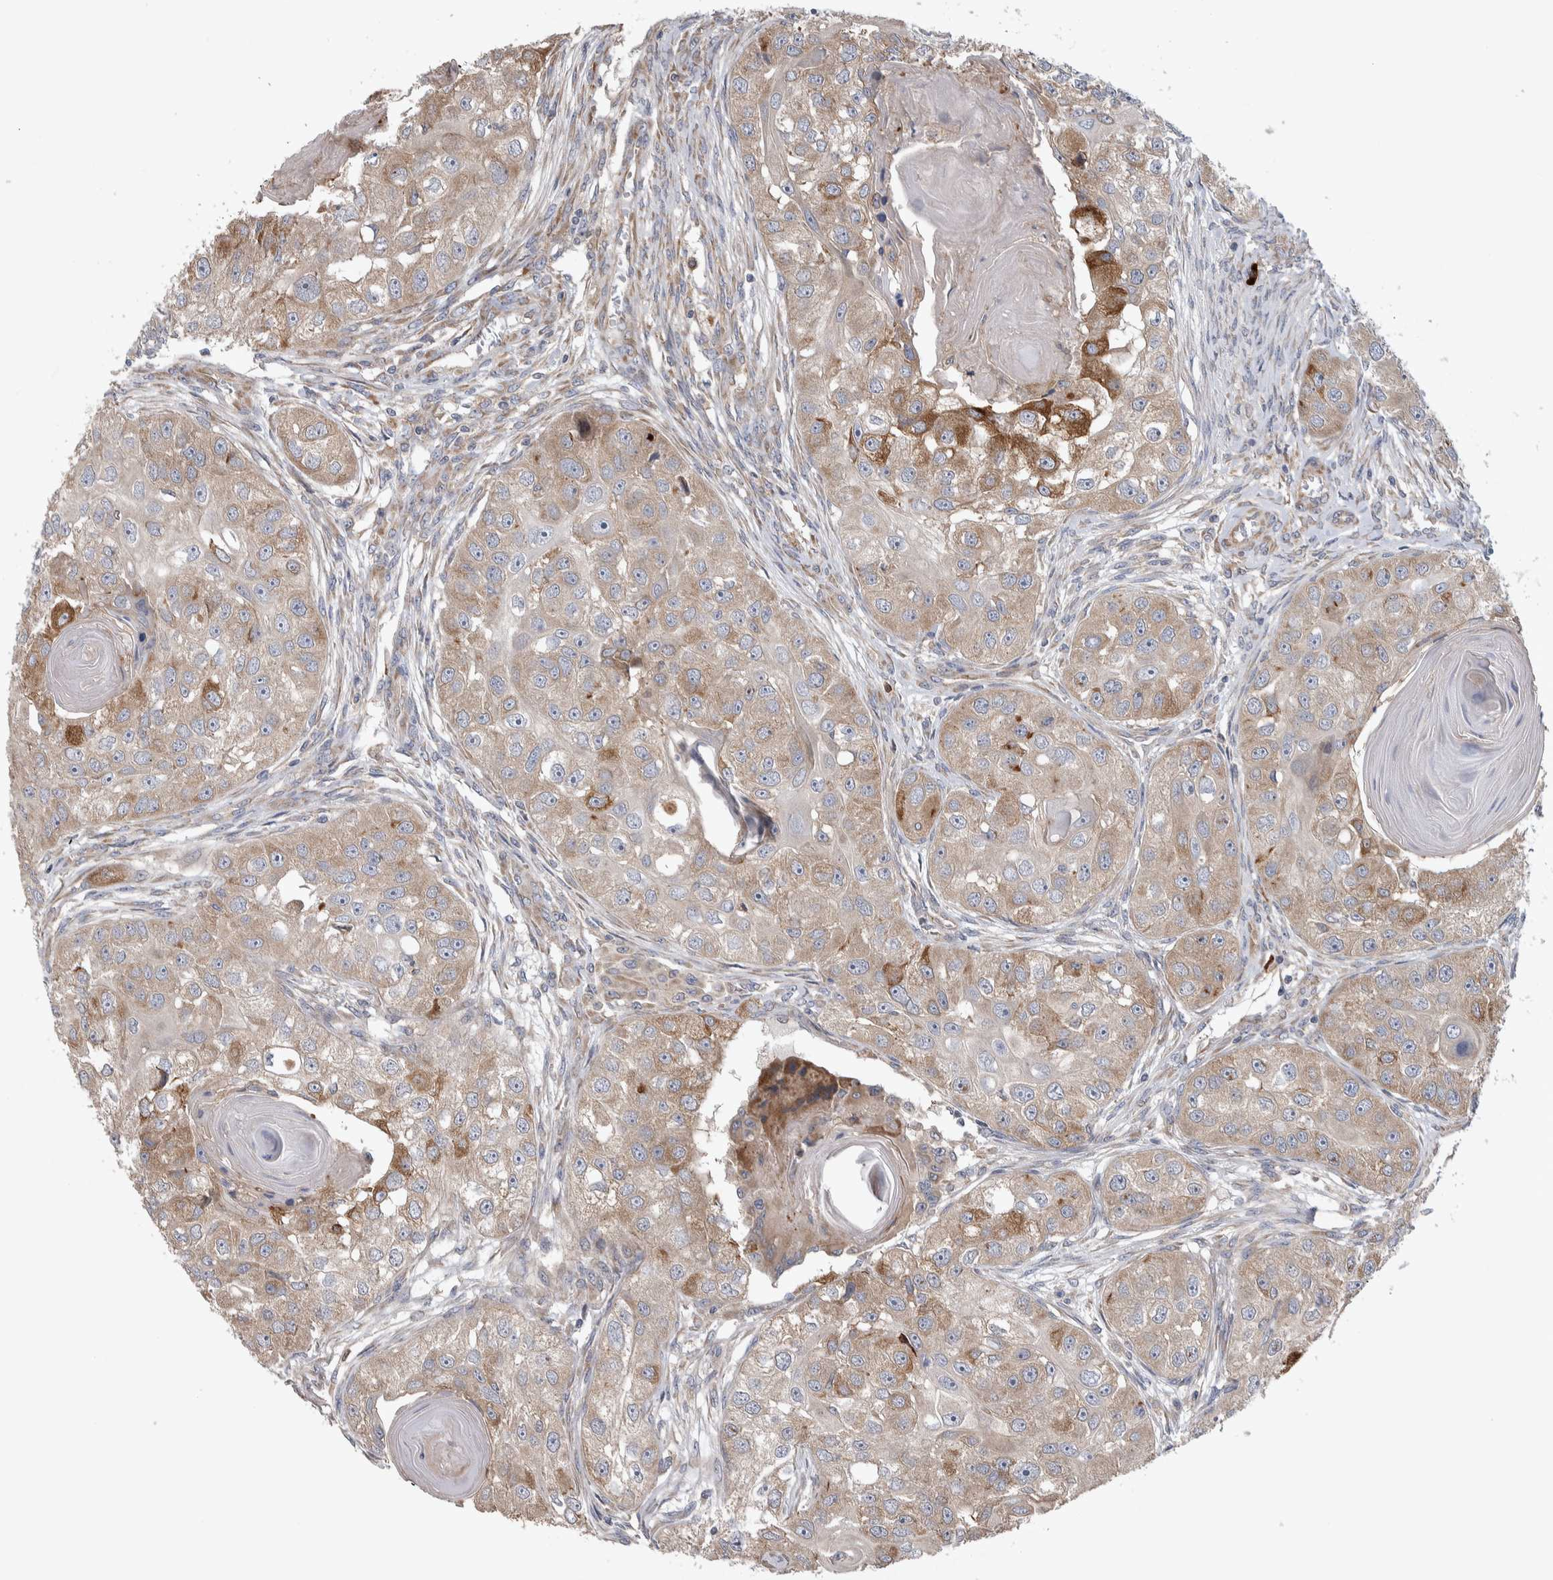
{"staining": {"intensity": "moderate", "quantity": "25%-75%", "location": "cytoplasmic/membranous"}, "tissue": "head and neck cancer", "cell_type": "Tumor cells", "image_type": "cancer", "snomed": [{"axis": "morphology", "description": "Normal tissue, NOS"}, {"axis": "morphology", "description": "Squamous cell carcinoma, NOS"}, {"axis": "topography", "description": "Skeletal muscle"}, {"axis": "topography", "description": "Head-Neck"}], "caption": "Head and neck squamous cell carcinoma stained with IHC displays moderate cytoplasmic/membranous expression in about 25%-75% of tumor cells.", "gene": "IBTK", "patient": {"sex": "male", "age": 51}}